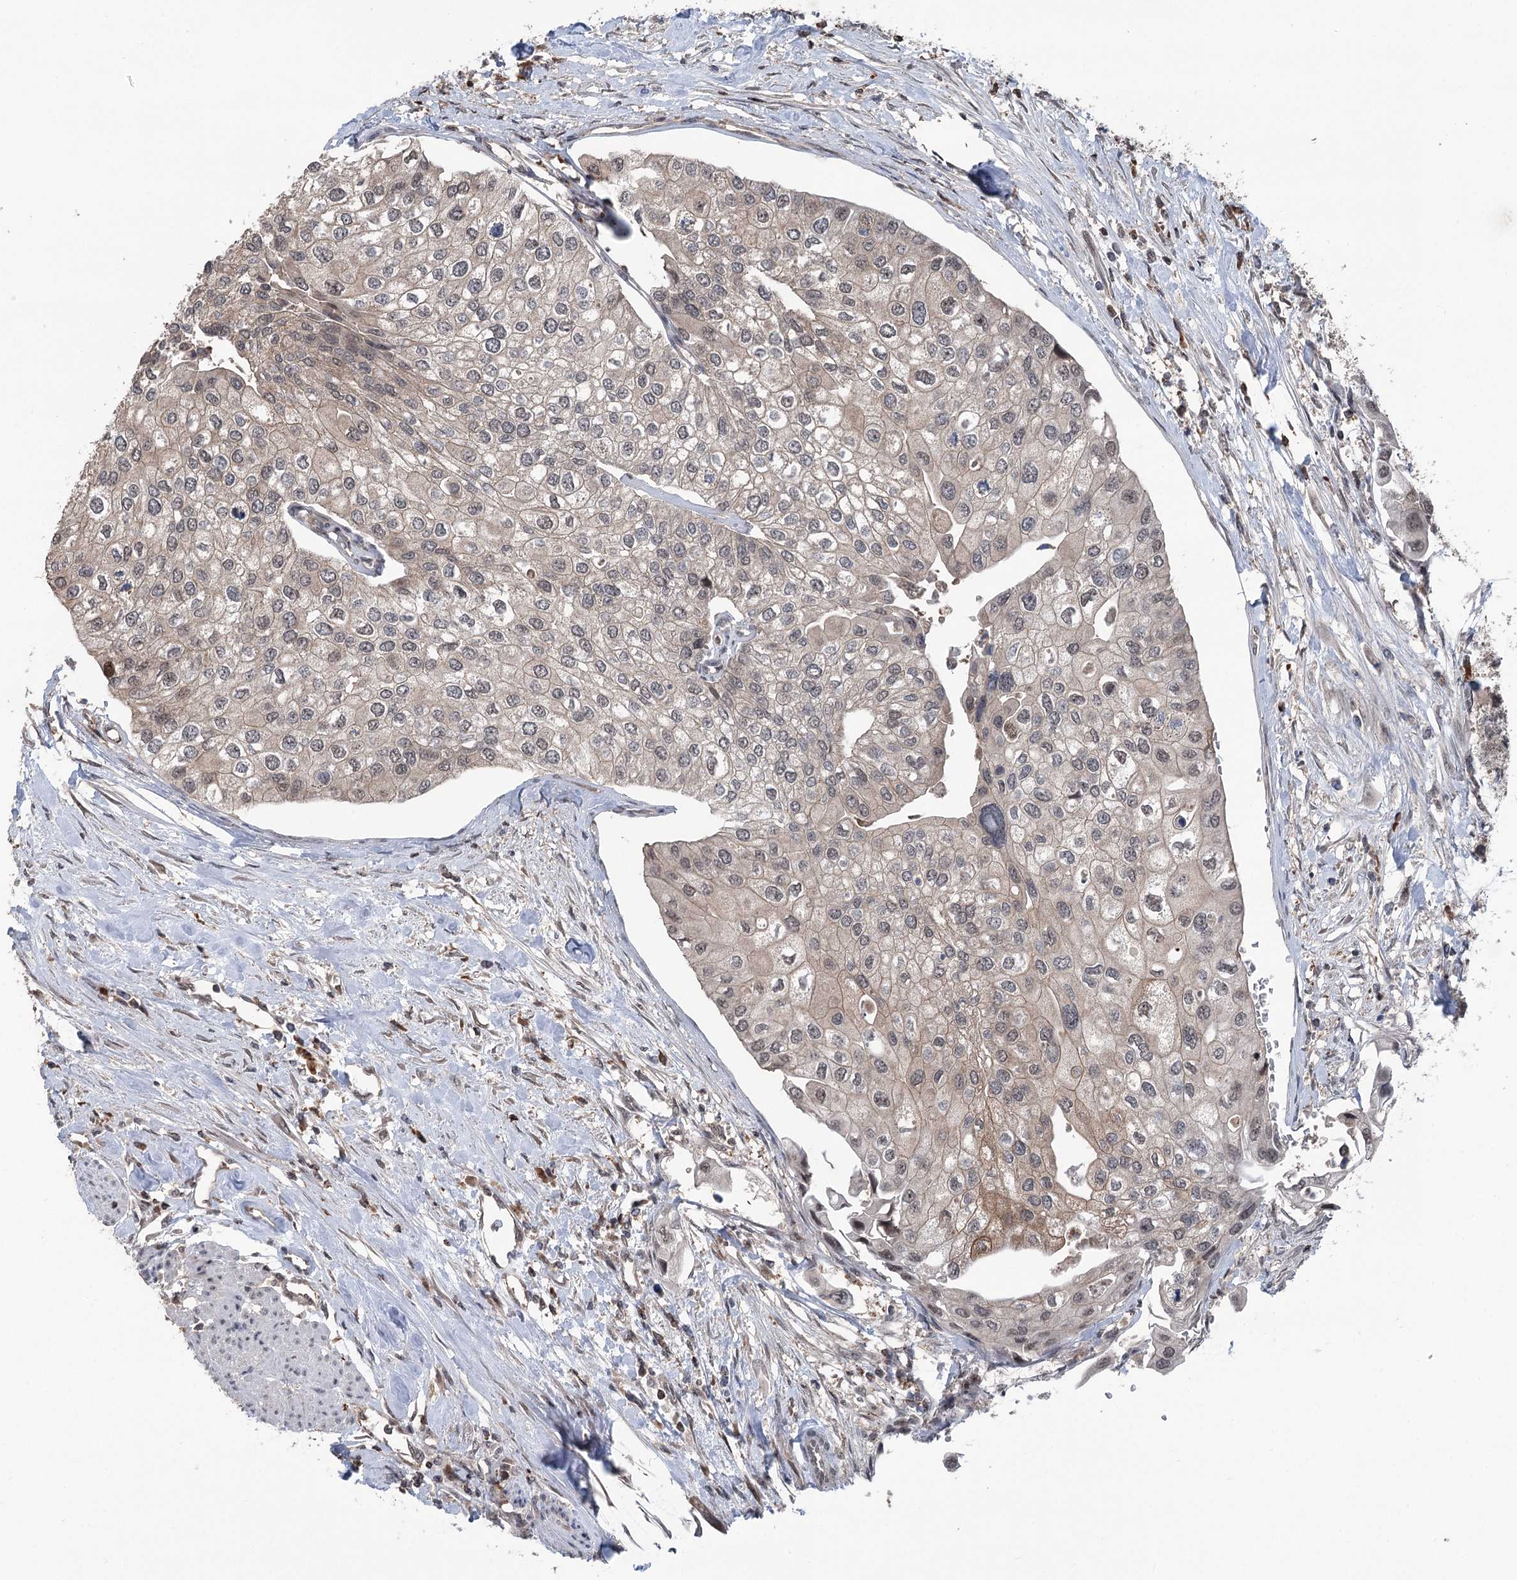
{"staining": {"intensity": "moderate", "quantity": "<25%", "location": "nuclear"}, "tissue": "urothelial cancer", "cell_type": "Tumor cells", "image_type": "cancer", "snomed": [{"axis": "morphology", "description": "Urothelial carcinoma, High grade"}, {"axis": "topography", "description": "Urinary bladder"}], "caption": "A brown stain labels moderate nuclear staining of a protein in urothelial carcinoma (high-grade) tumor cells.", "gene": "CCSER2", "patient": {"sex": "male", "age": 64}}